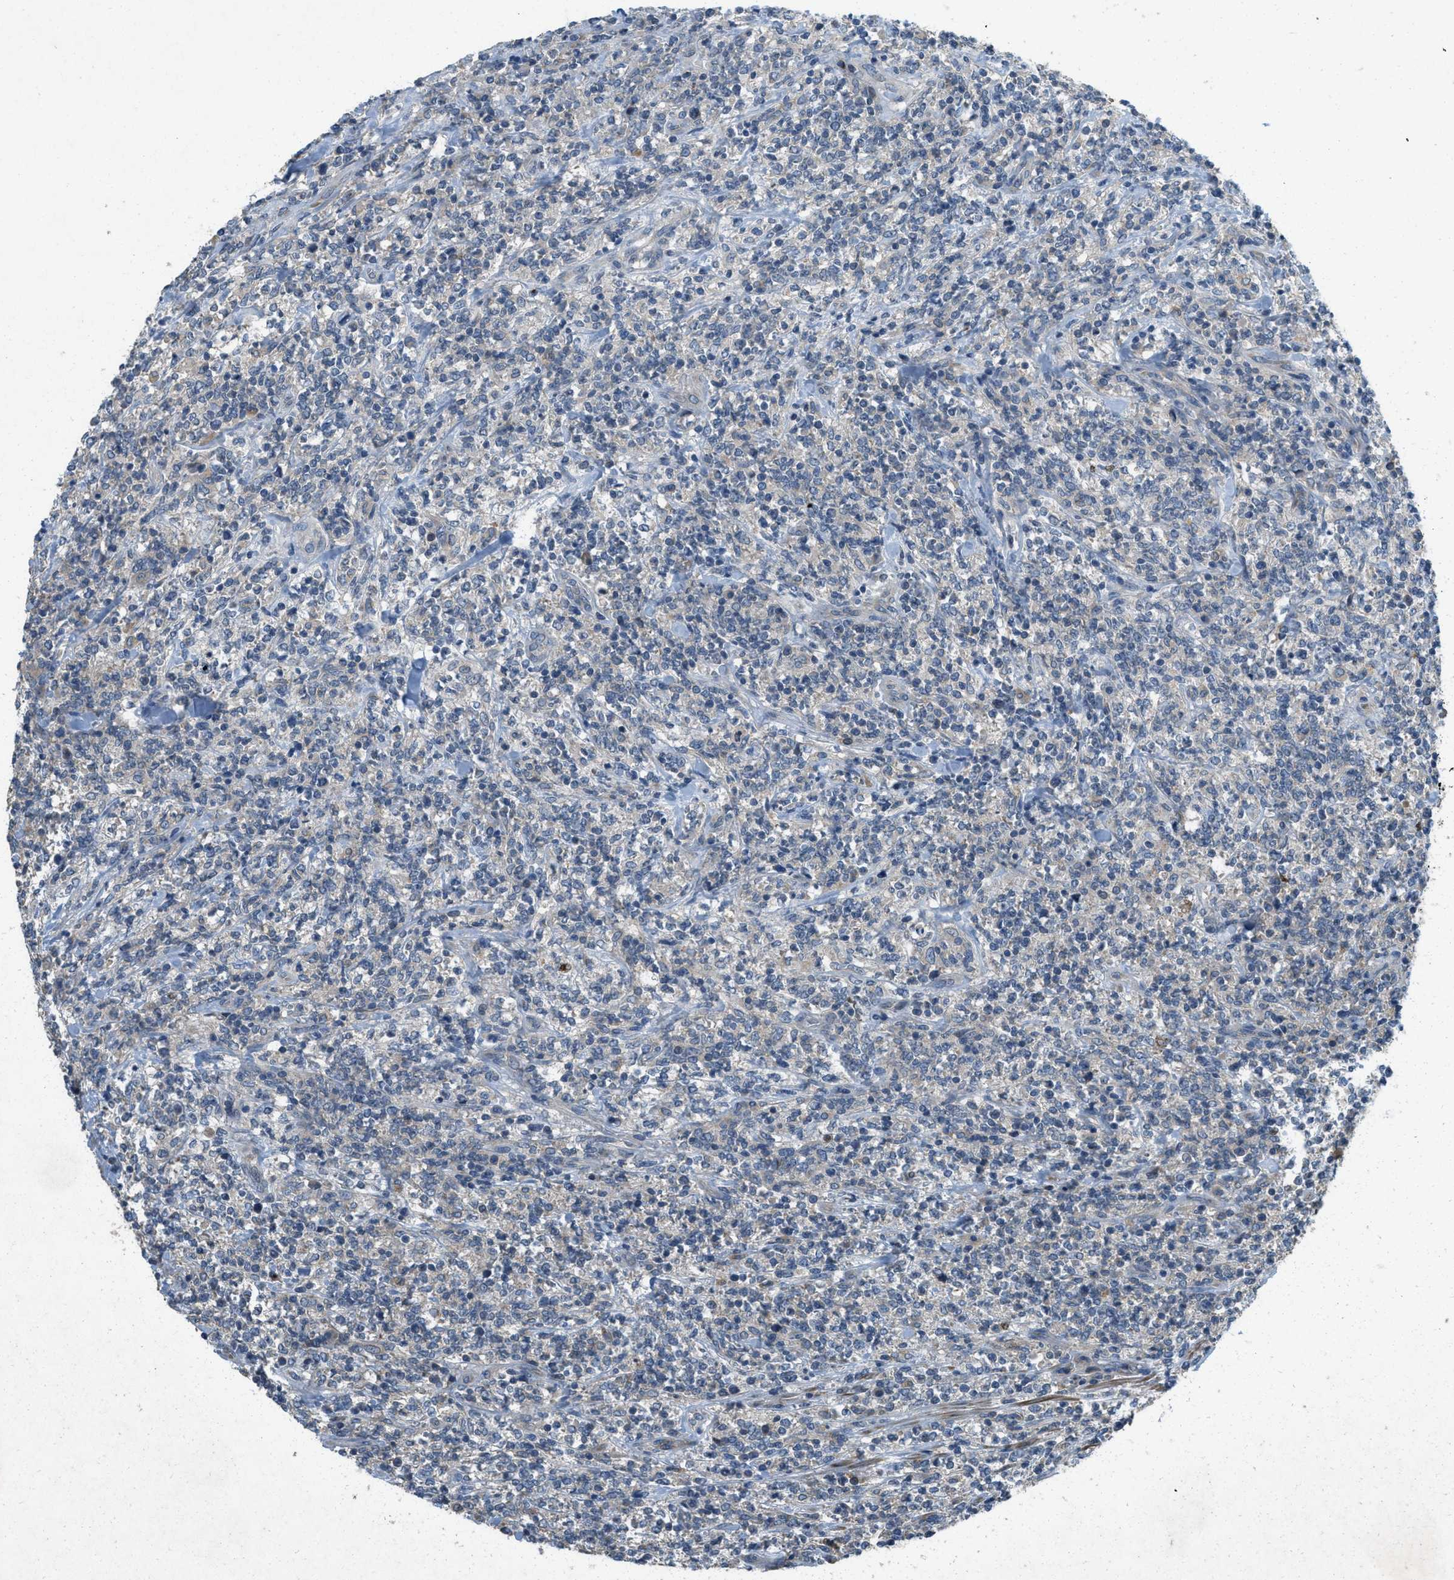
{"staining": {"intensity": "negative", "quantity": "none", "location": "none"}, "tissue": "lymphoma", "cell_type": "Tumor cells", "image_type": "cancer", "snomed": [{"axis": "morphology", "description": "Malignant lymphoma, non-Hodgkin's type, High grade"}, {"axis": "topography", "description": "Soft tissue"}], "caption": "High power microscopy image of an immunohistochemistry histopathology image of high-grade malignant lymphoma, non-Hodgkin's type, revealing no significant positivity in tumor cells.", "gene": "ADCY6", "patient": {"sex": "male", "age": 18}}